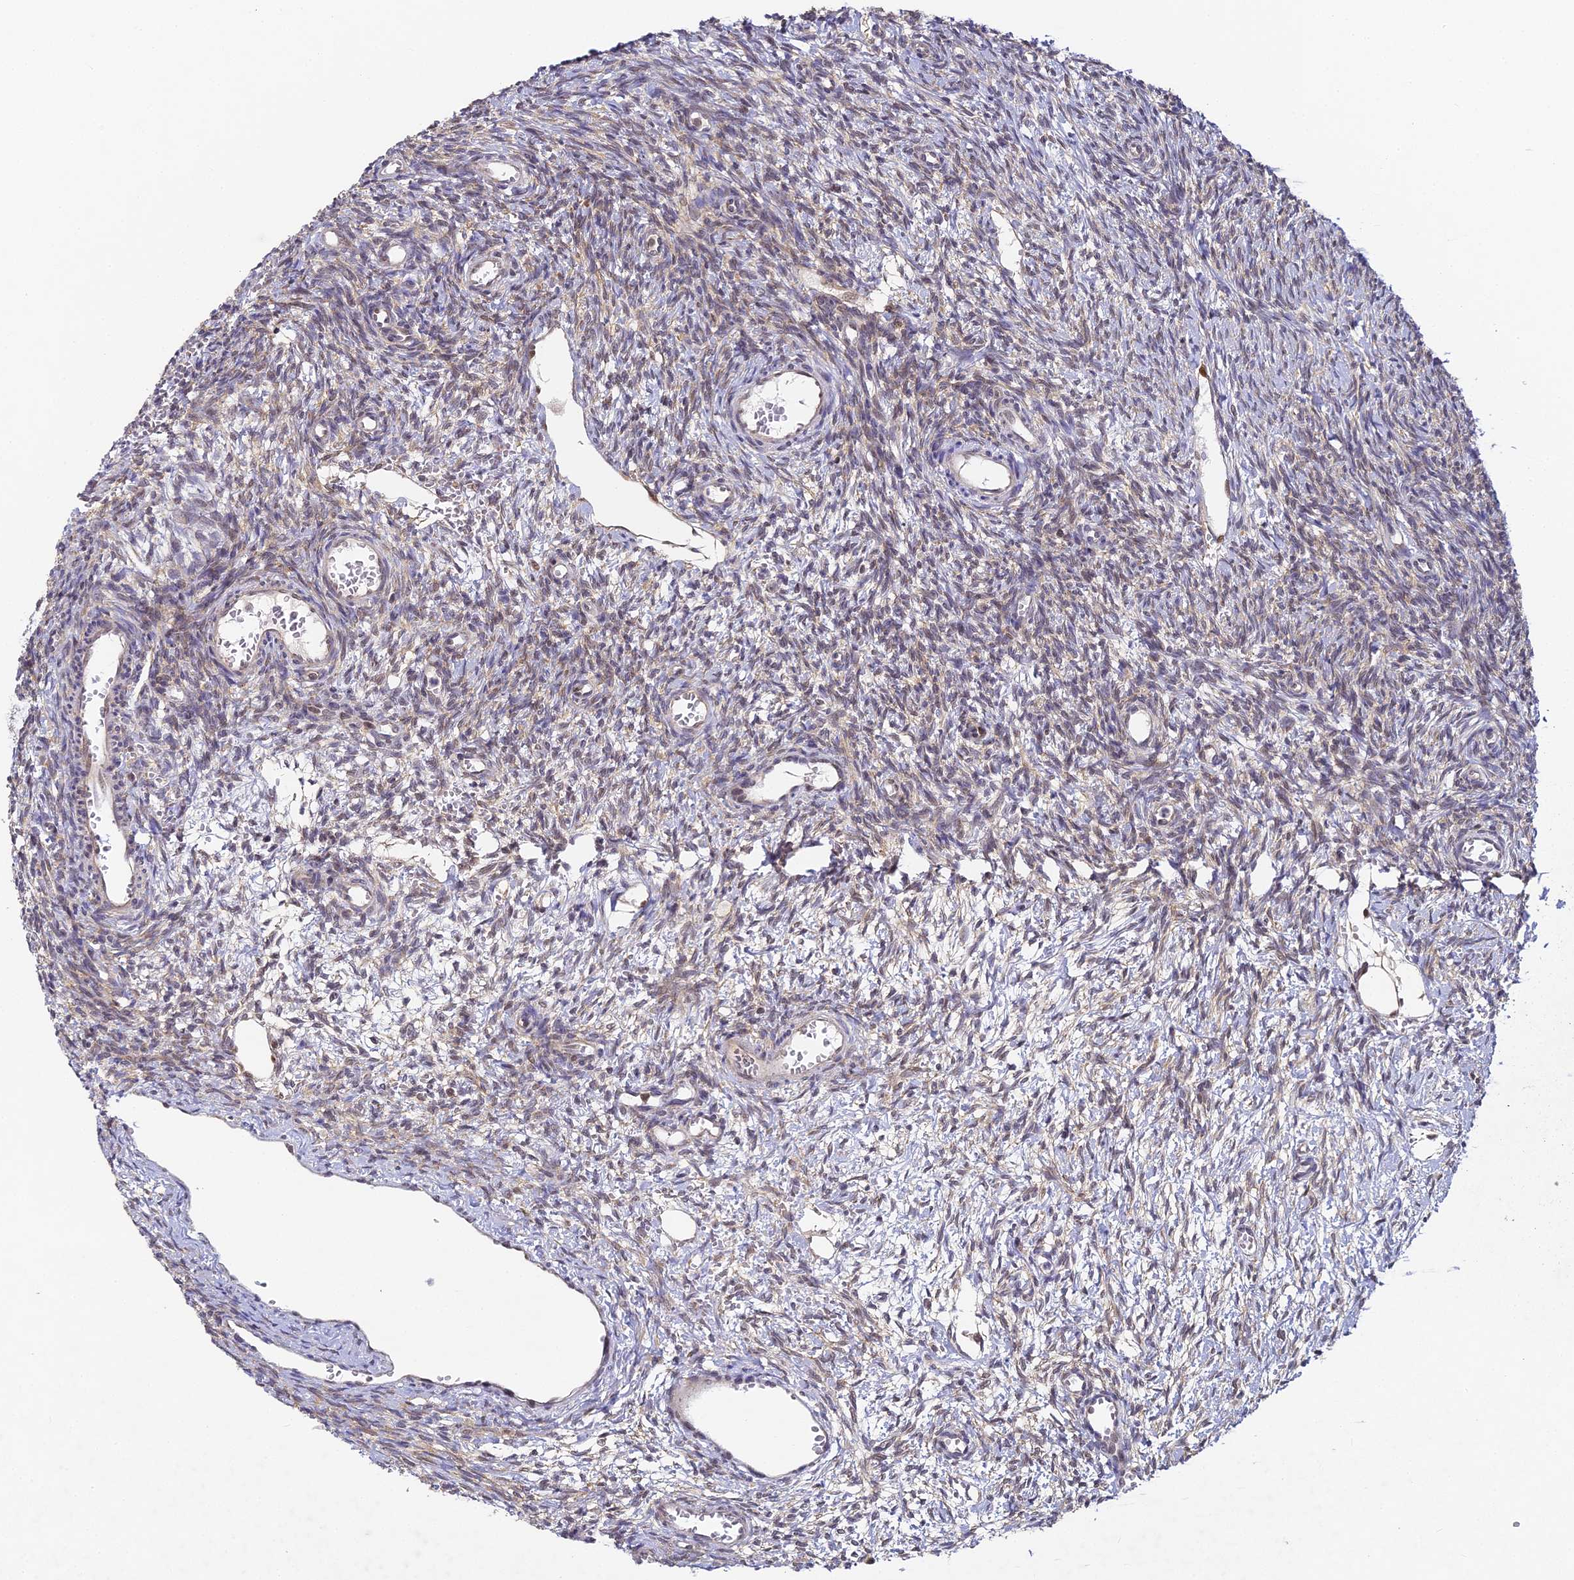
{"staining": {"intensity": "moderate", "quantity": ">75%", "location": "nuclear"}, "tissue": "ovary", "cell_type": "Follicle cells", "image_type": "normal", "snomed": [{"axis": "morphology", "description": "Normal tissue, NOS"}, {"axis": "topography", "description": "Ovary"}], "caption": "Ovary was stained to show a protein in brown. There is medium levels of moderate nuclear expression in approximately >75% of follicle cells. Nuclei are stained in blue.", "gene": "DNAAF10", "patient": {"sex": "female", "age": 39}}